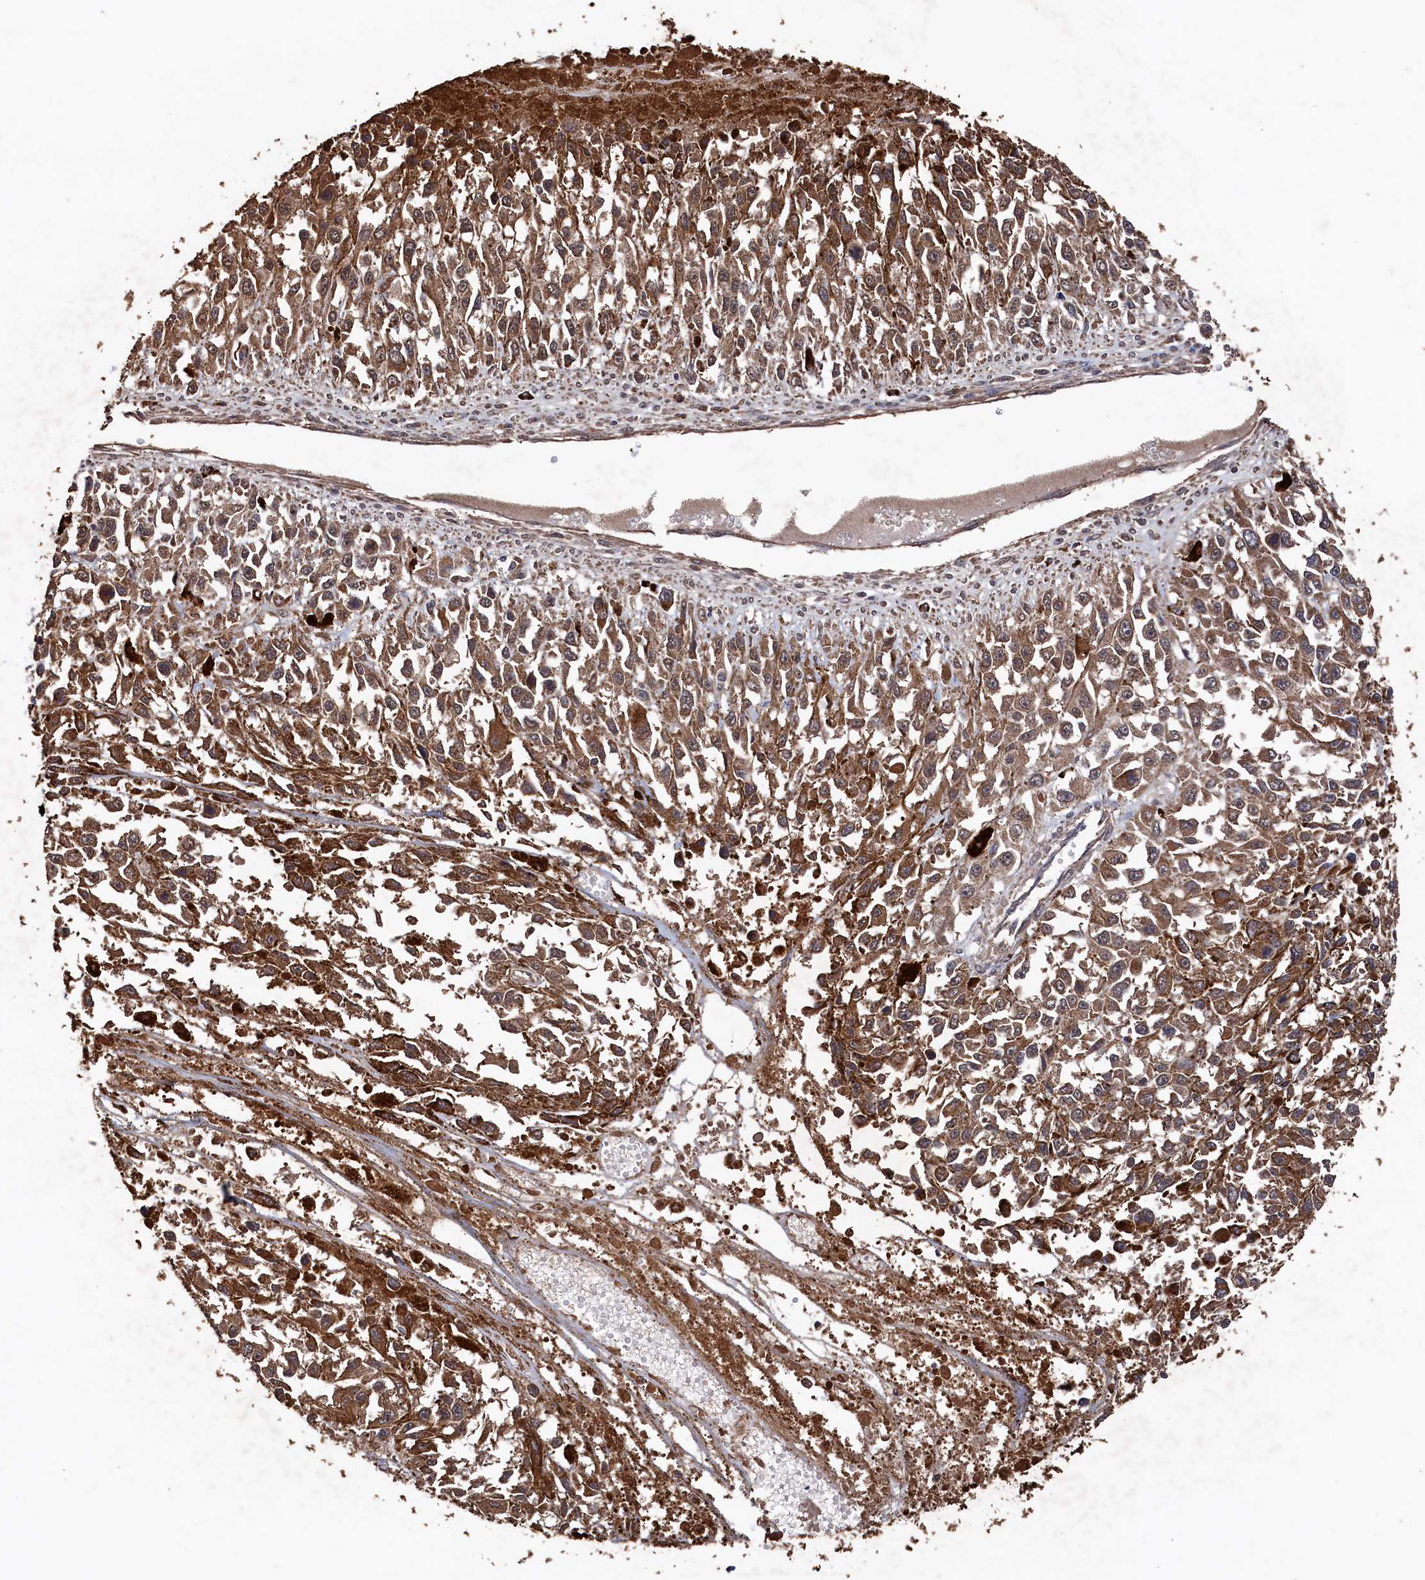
{"staining": {"intensity": "moderate", "quantity": ">75%", "location": "cytoplasmic/membranous"}, "tissue": "melanoma", "cell_type": "Tumor cells", "image_type": "cancer", "snomed": [{"axis": "morphology", "description": "Malignant melanoma, Metastatic site"}, {"axis": "topography", "description": "Lymph node"}], "caption": "A brown stain labels moderate cytoplasmic/membranous expression of a protein in human melanoma tumor cells.", "gene": "SNX33", "patient": {"sex": "male", "age": 59}}